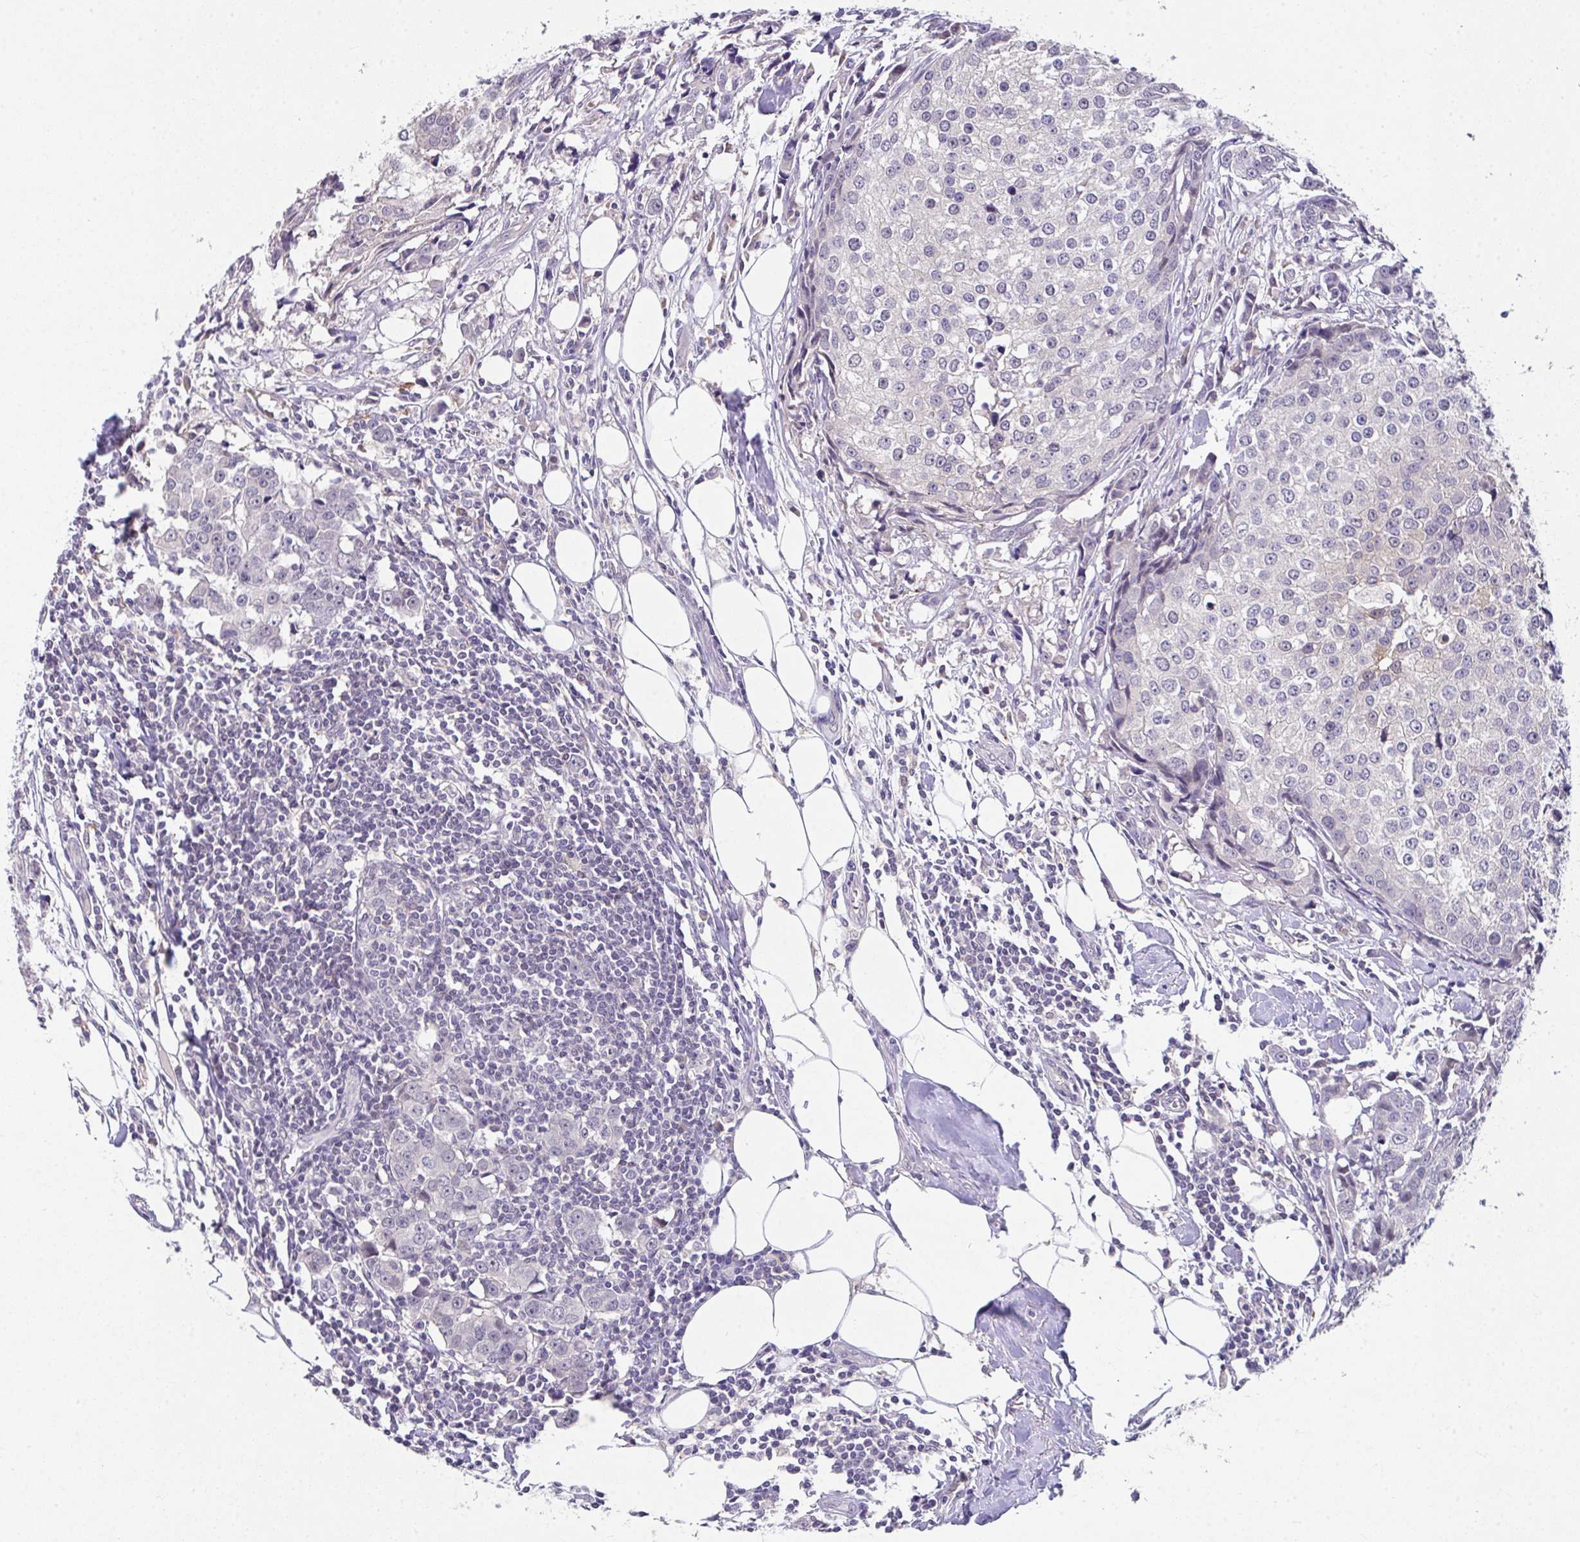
{"staining": {"intensity": "negative", "quantity": "none", "location": "none"}, "tissue": "breast cancer", "cell_type": "Tumor cells", "image_type": "cancer", "snomed": [{"axis": "morphology", "description": "Duct carcinoma"}, {"axis": "topography", "description": "Breast"}], "caption": "Immunohistochemistry (IHC) micrograph of human intraductal carcinoma (breast) stained for a protein (brown), which exhibits no staining in tumor cells.", "gene": "GLTPD2", "patient": {"sex": "female", "age": 80}}